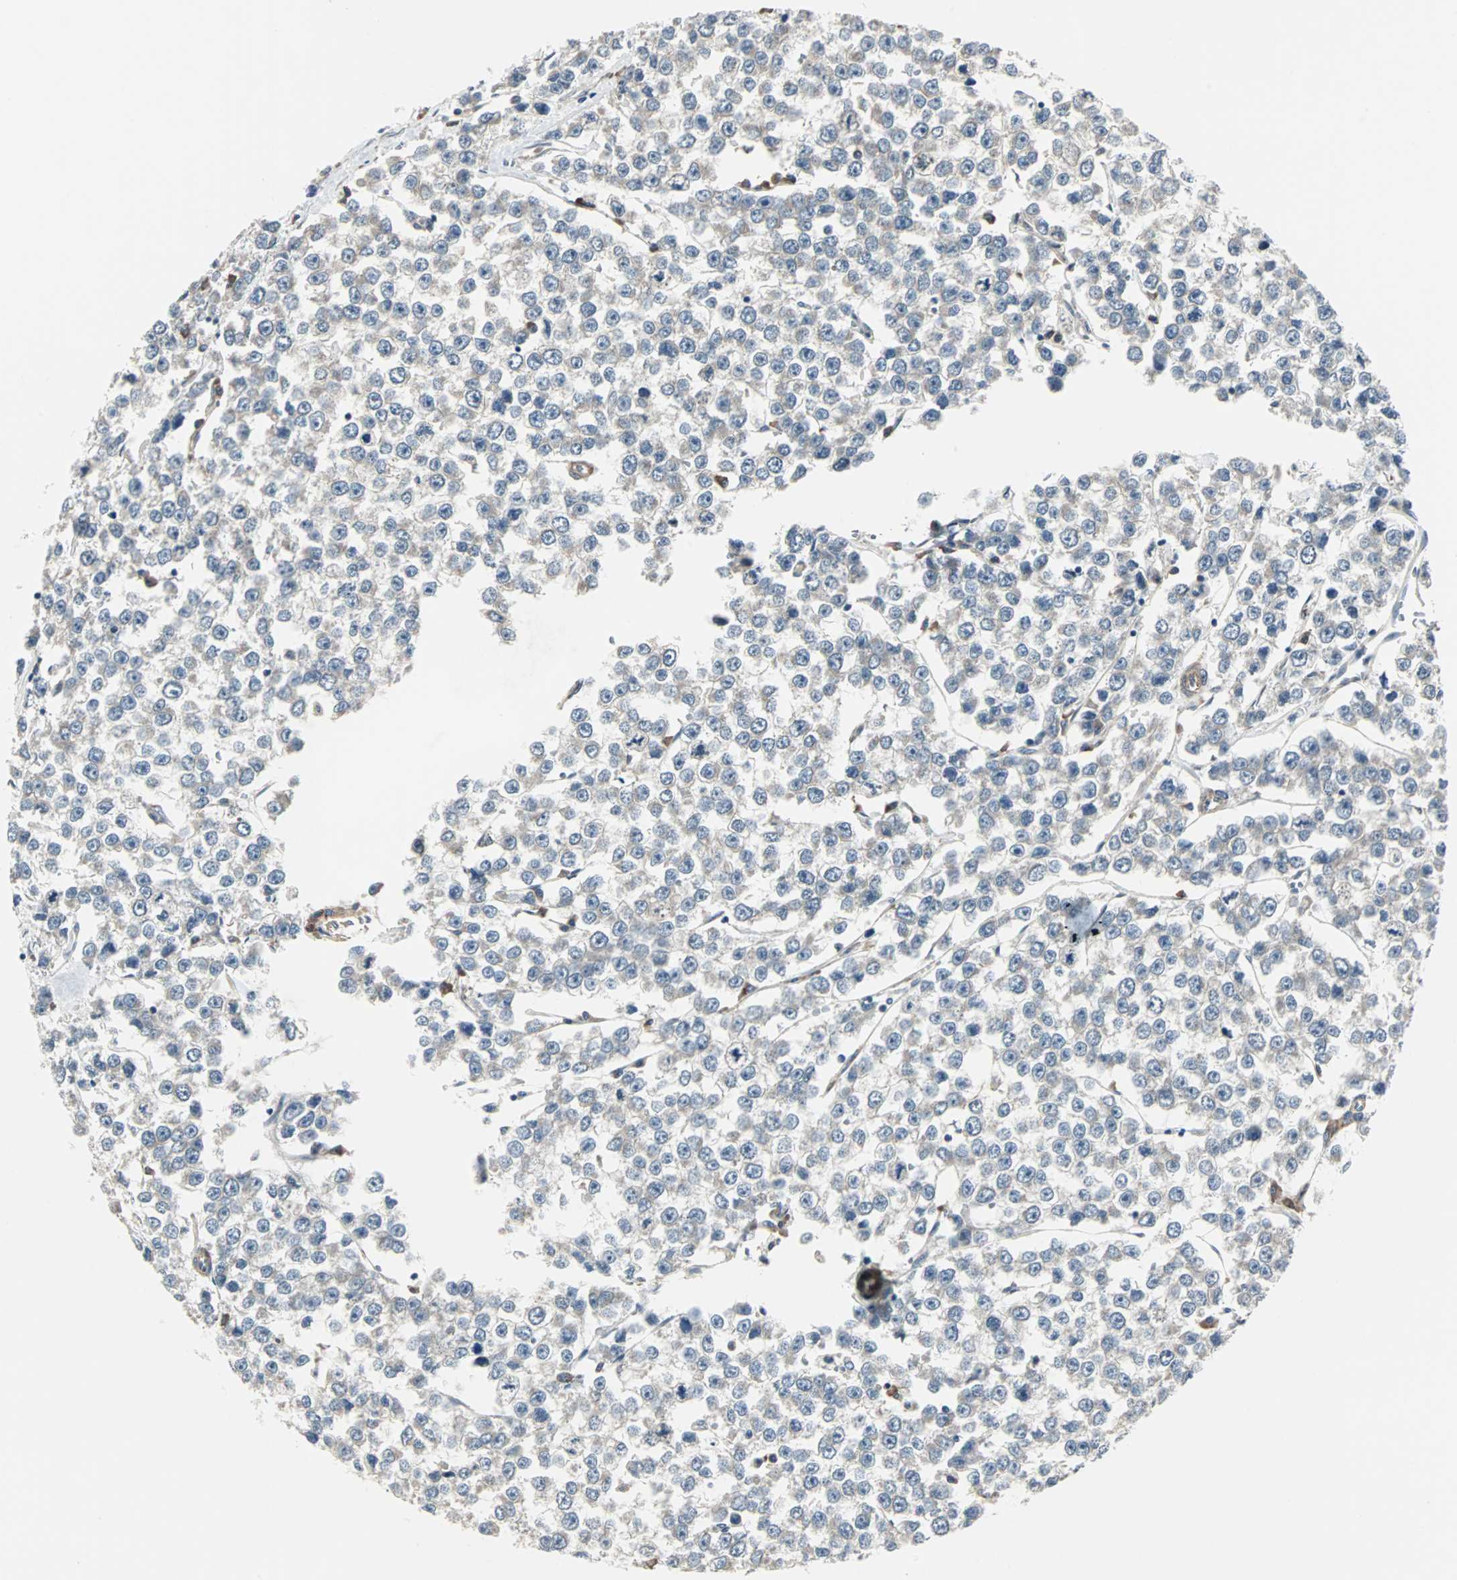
{"staining": {"intensity": "negative", "quantity": "none", "location": "none"}, "tissue": "testis cancer", "cell_type": "Tumor cells", "image_type": "cancer", "snomed": [{"axis": "morphology", "description": "Seminoma, NOS"}, {"axis": "morphology", "description": "Carcinoma, Embryonal, NOS"}, {"axis": "topography", "description": "Testis"}], "caption": "IHC of testis cancer (embryonal carcinoma) exhibits no positivity in tumor cells. (Immunohistochemistry (ihc), brightfield microscopy, high magnification).", "gene": "CHP1", "patient": {"sex": "male", "age": 52}}